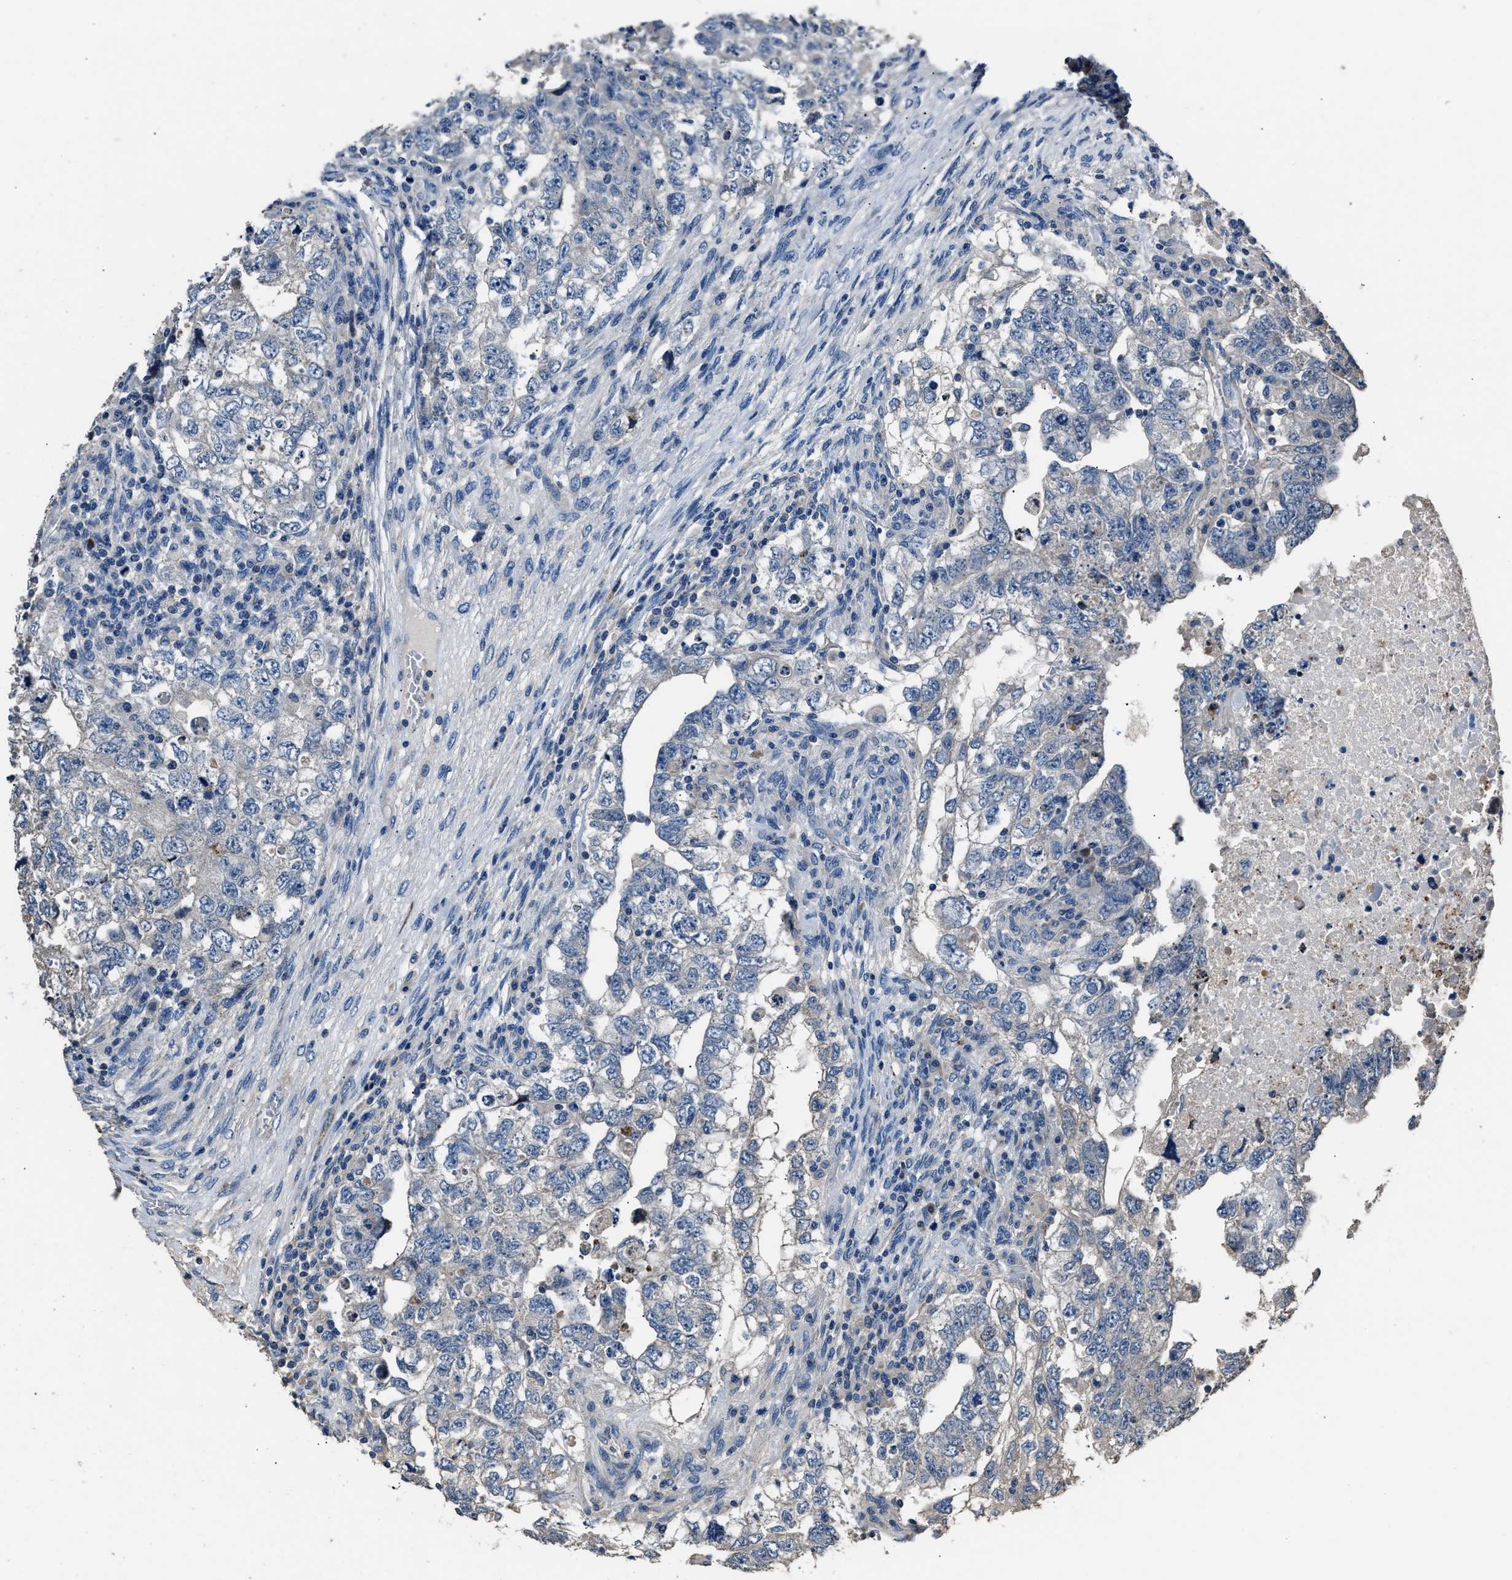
{"staining": {"intensity": "negative", "quantity": "none", "location": "none"}, "tissue": "testis cancer", "cell_type": "Tumor cells", "image_type": "cancer", "snomed": [{"axis": "morphology", "description": "Carcinoma, Embryonal, NOS"}, {"axis": "topography", "description": "Testis"}], "caption": "Human testis cancer stained for a protein using immunohistochemistry (IHC) demonstrates no positivity in tumor cells.", "gene": "DNAJC24", "patient": {"sex": "male", "age": 36}}